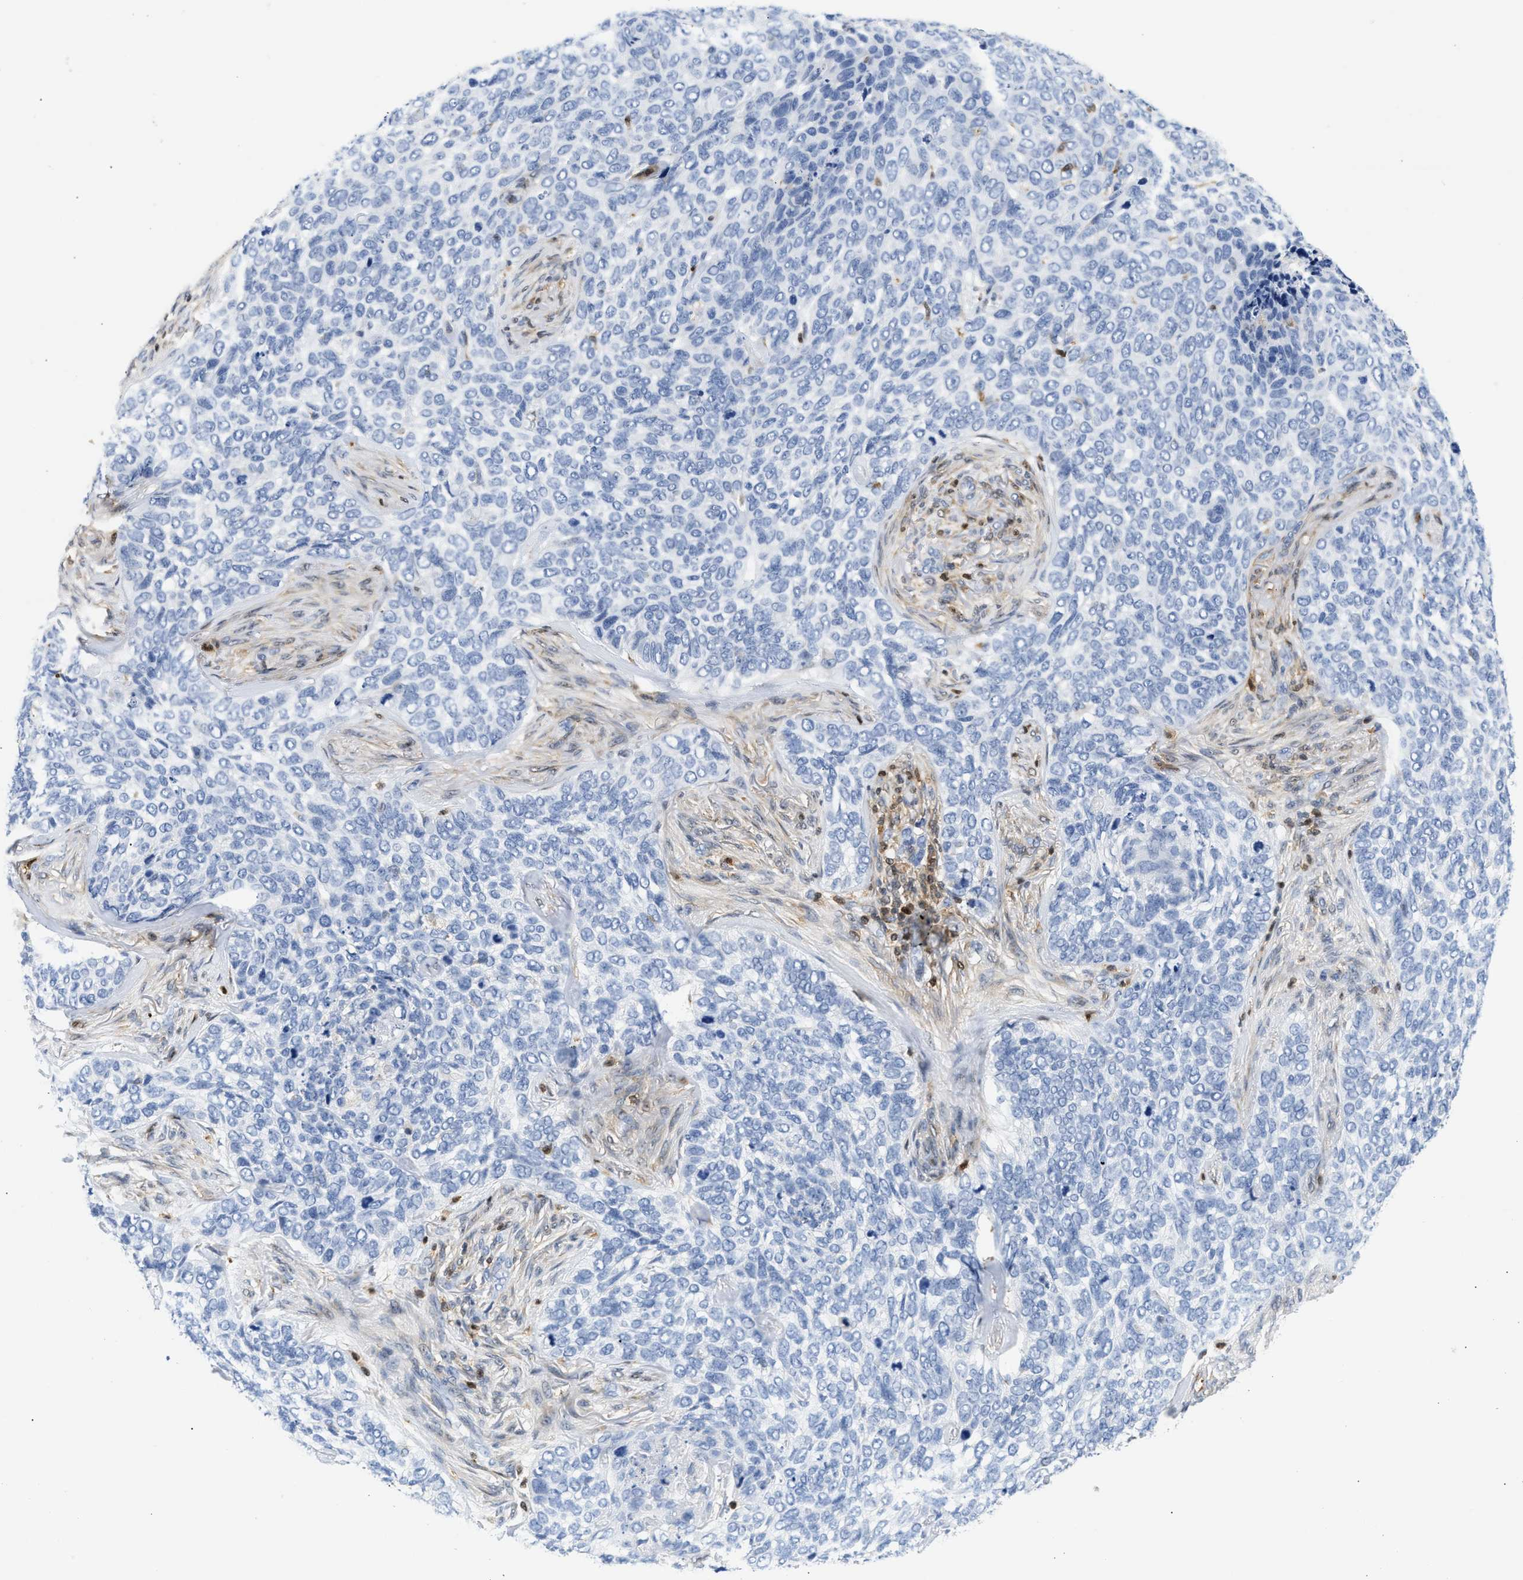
{"staining": {"intensity": "negative", "quantity": "none", "location": "none"}, "tissue": "skin cancer", "cell_type": "Tumor cells", "image_type": "cancer", "snomed": [{"axis": "morphology", "description": "Basal cell carcinoma"}, {"axis": "topography", "description": "Skin"}], "caption": "A photomicrograph of skin cancer (basal cell carcinoma) stained for a protein displays no brown staining in tumor cells. Brightfield microscopy of immunohistochemistry (IHC) stained with DAB (3,3'-diaminobenzidine) (brown) and hematoxylin (blue), captured at high magnification.", "gene": "SLIT2", "patient": {"sex": "female", "age": 64}}